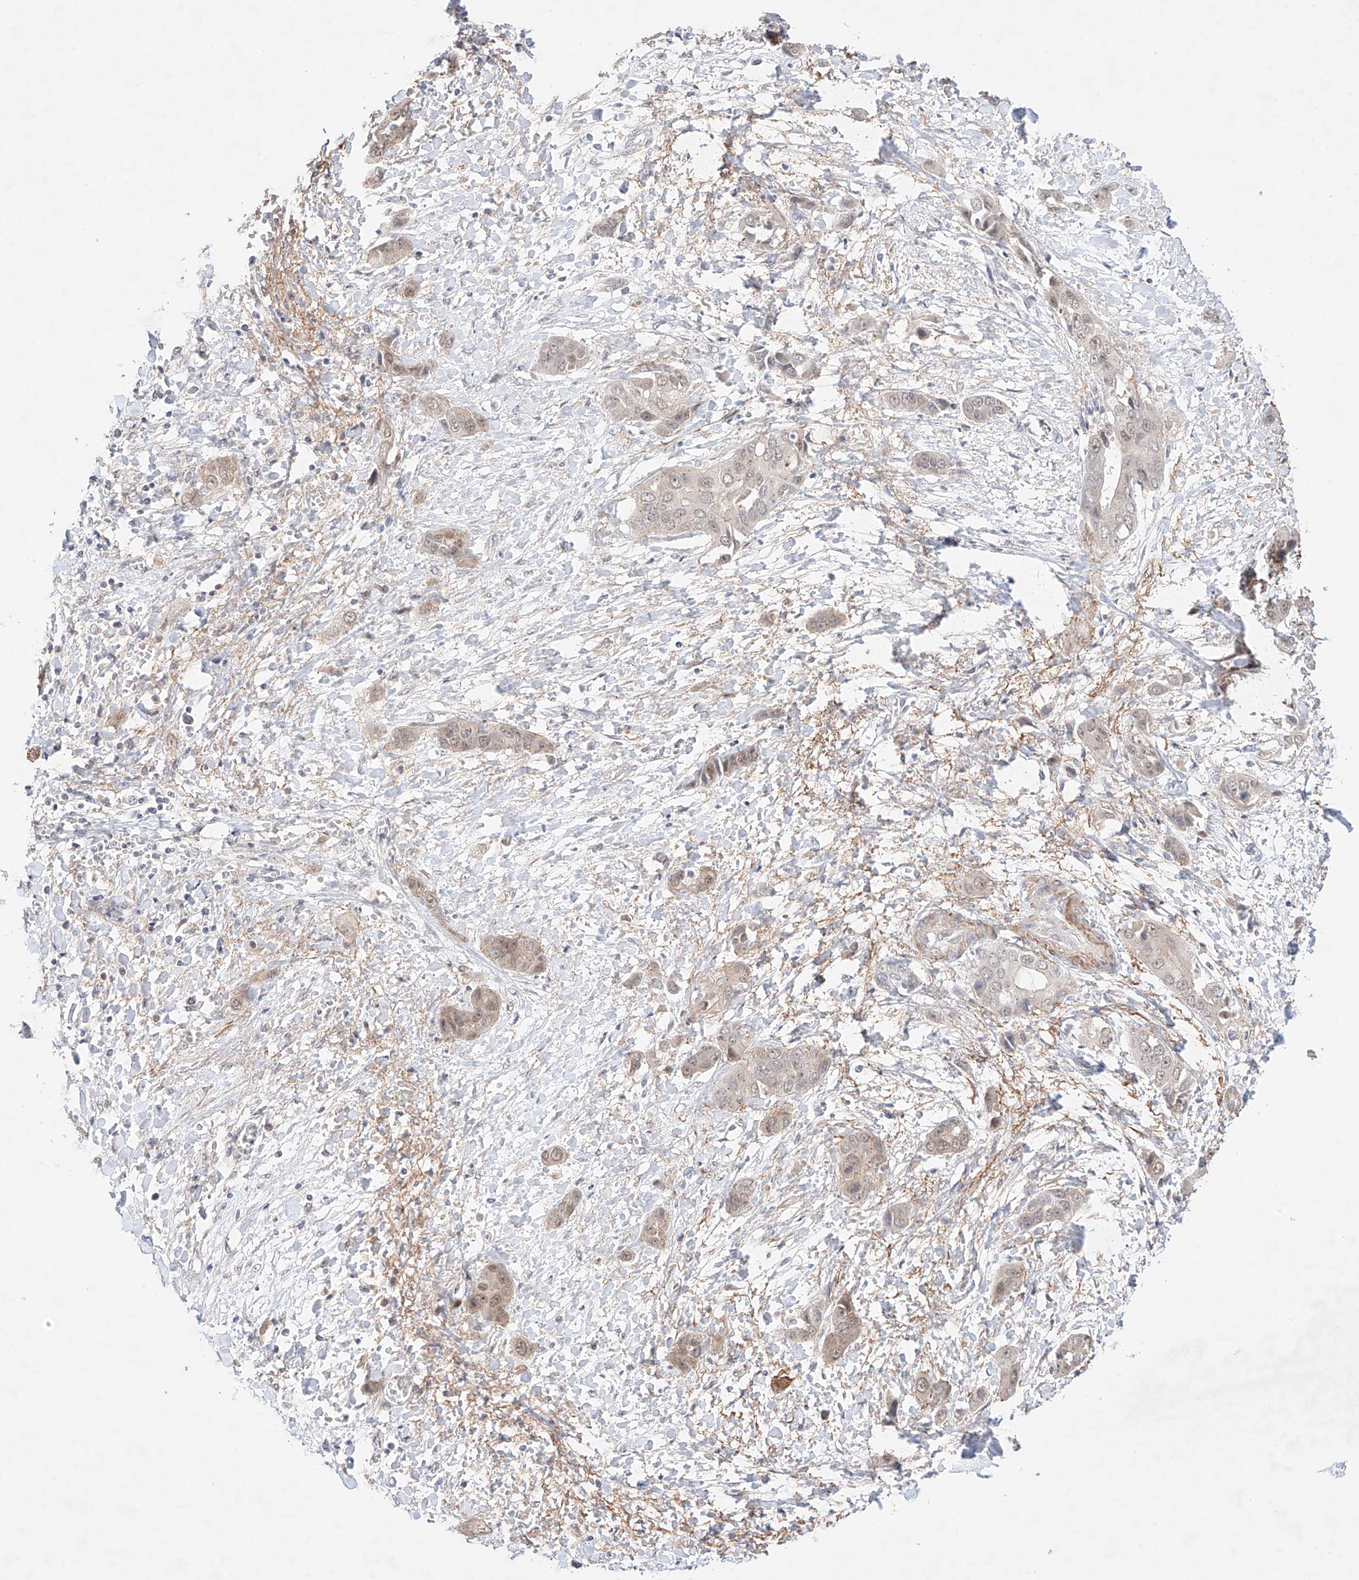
{"staining": {"intensity": "weak", "quantity": "<25%", "location": "cytoplasmic/membranous,nuclear"}, "tissue": "liver cancer", "cell_type": "Tumor cells", "image_type": "cancer", "snomed": [{"axis": "morphology", "description": "Cholangiocarcinoma"}, {"axis": "topography", "description": "Liver"}], "caption": "Immunohistochemical staining of liver cholangiocarcinoma demonstrates no significant staining in tumor cells.", "gene": "TSR2", "patient": {"sex": "female", "age": 52}}